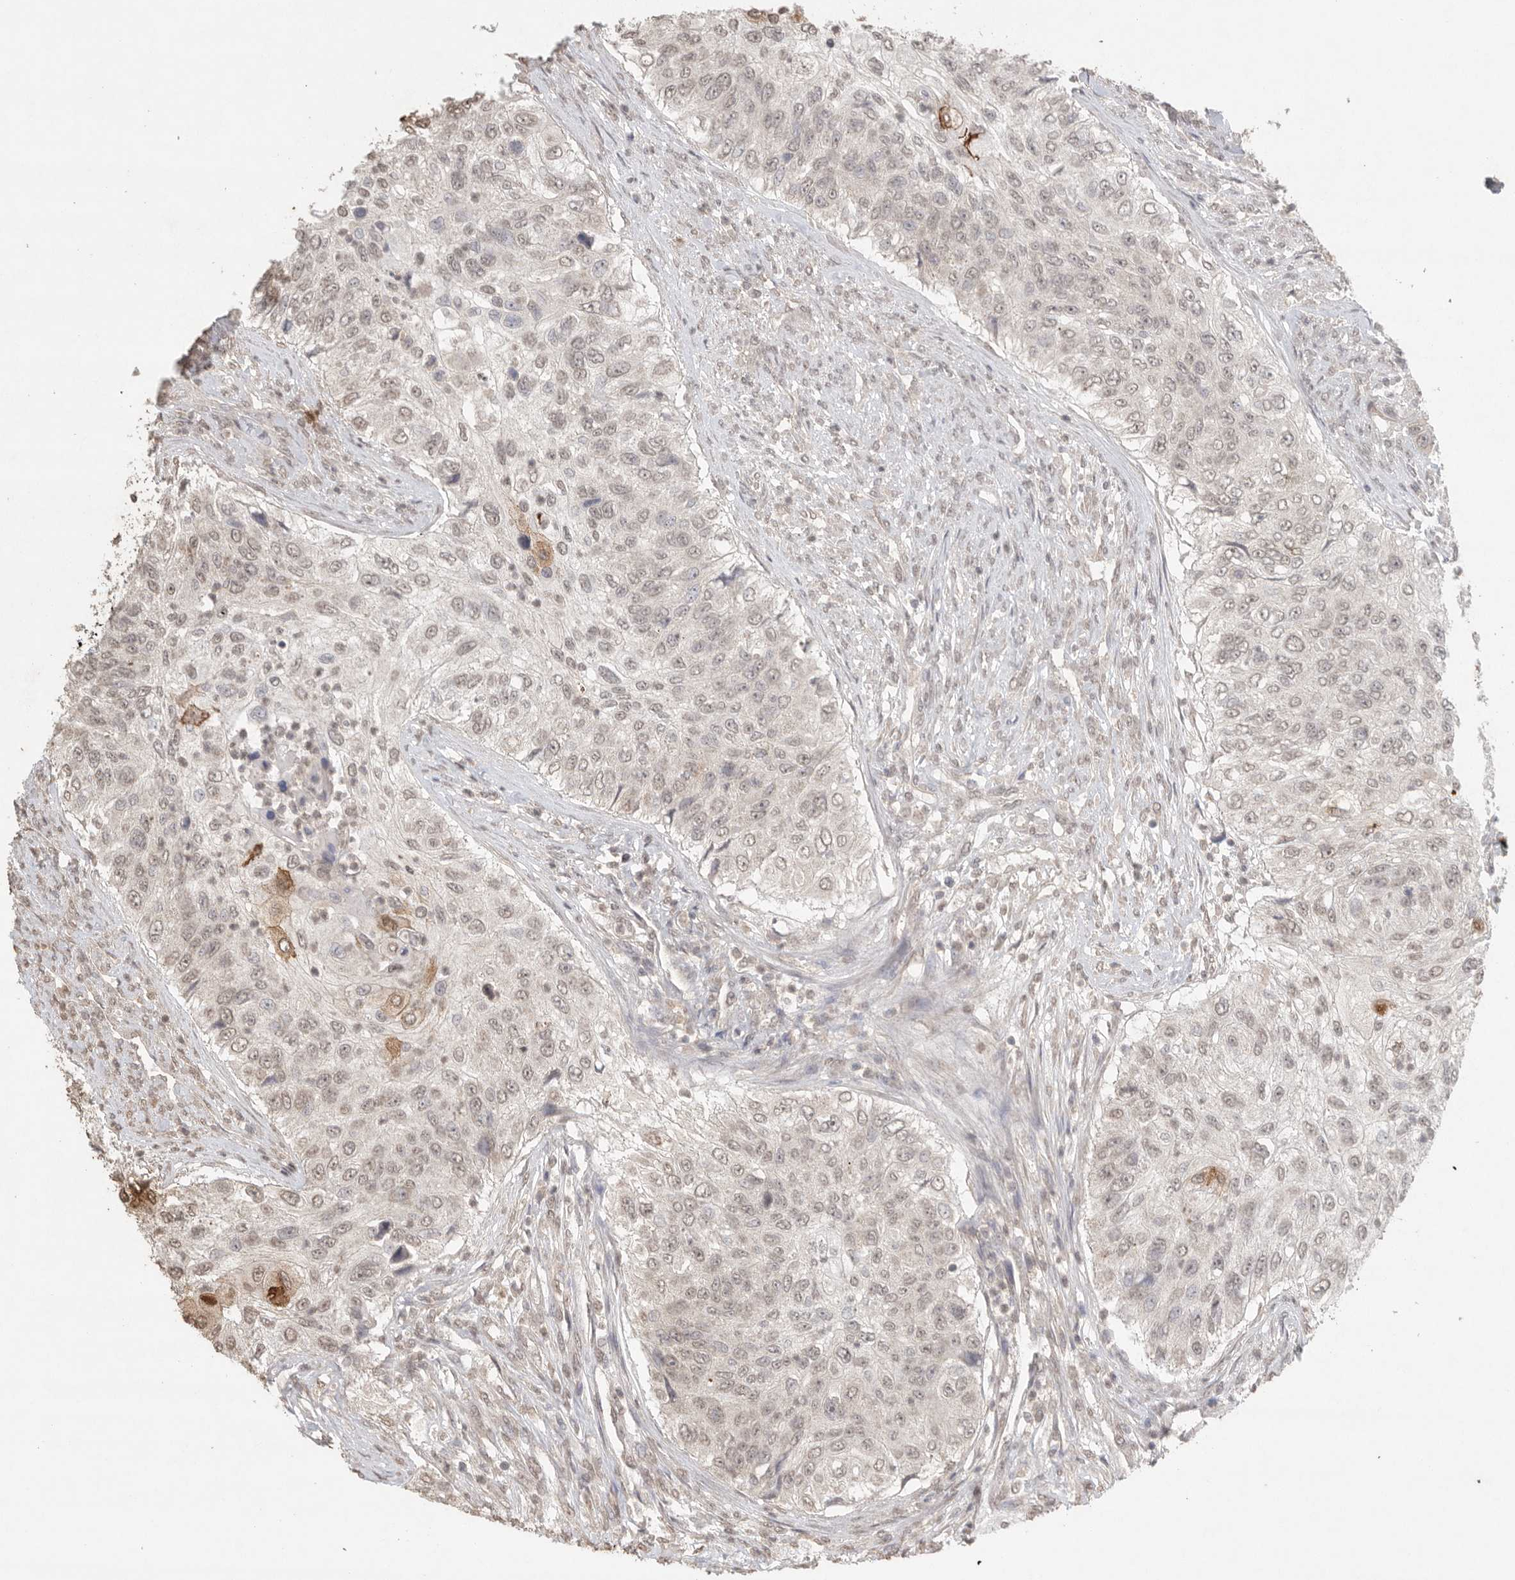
{"staining": {"intensity": "weak", "quantity": ">75%", "location": "nuclear"}, "tissue": "urothelial cancer", "cell_type": "Tumor cells", "image_type": "cancer", "snomed": [{"axis": "morphology", "description": "Urothelial carcinoma, High grade"}, {"axis": "topography", "description": "Urinary bladder"}], "caption": "High-magnification brightfield microscopy of urothelial cancer stained with DAB (3,3'-diaminobenzidine) (brown) and counterstained with hematoxylin (blue). tumor cells exhibit weak nuclear staining is seen in approximately>75% of cells.", "gene": "KLK5", "patient": {"sex": "female", "age": 60}}